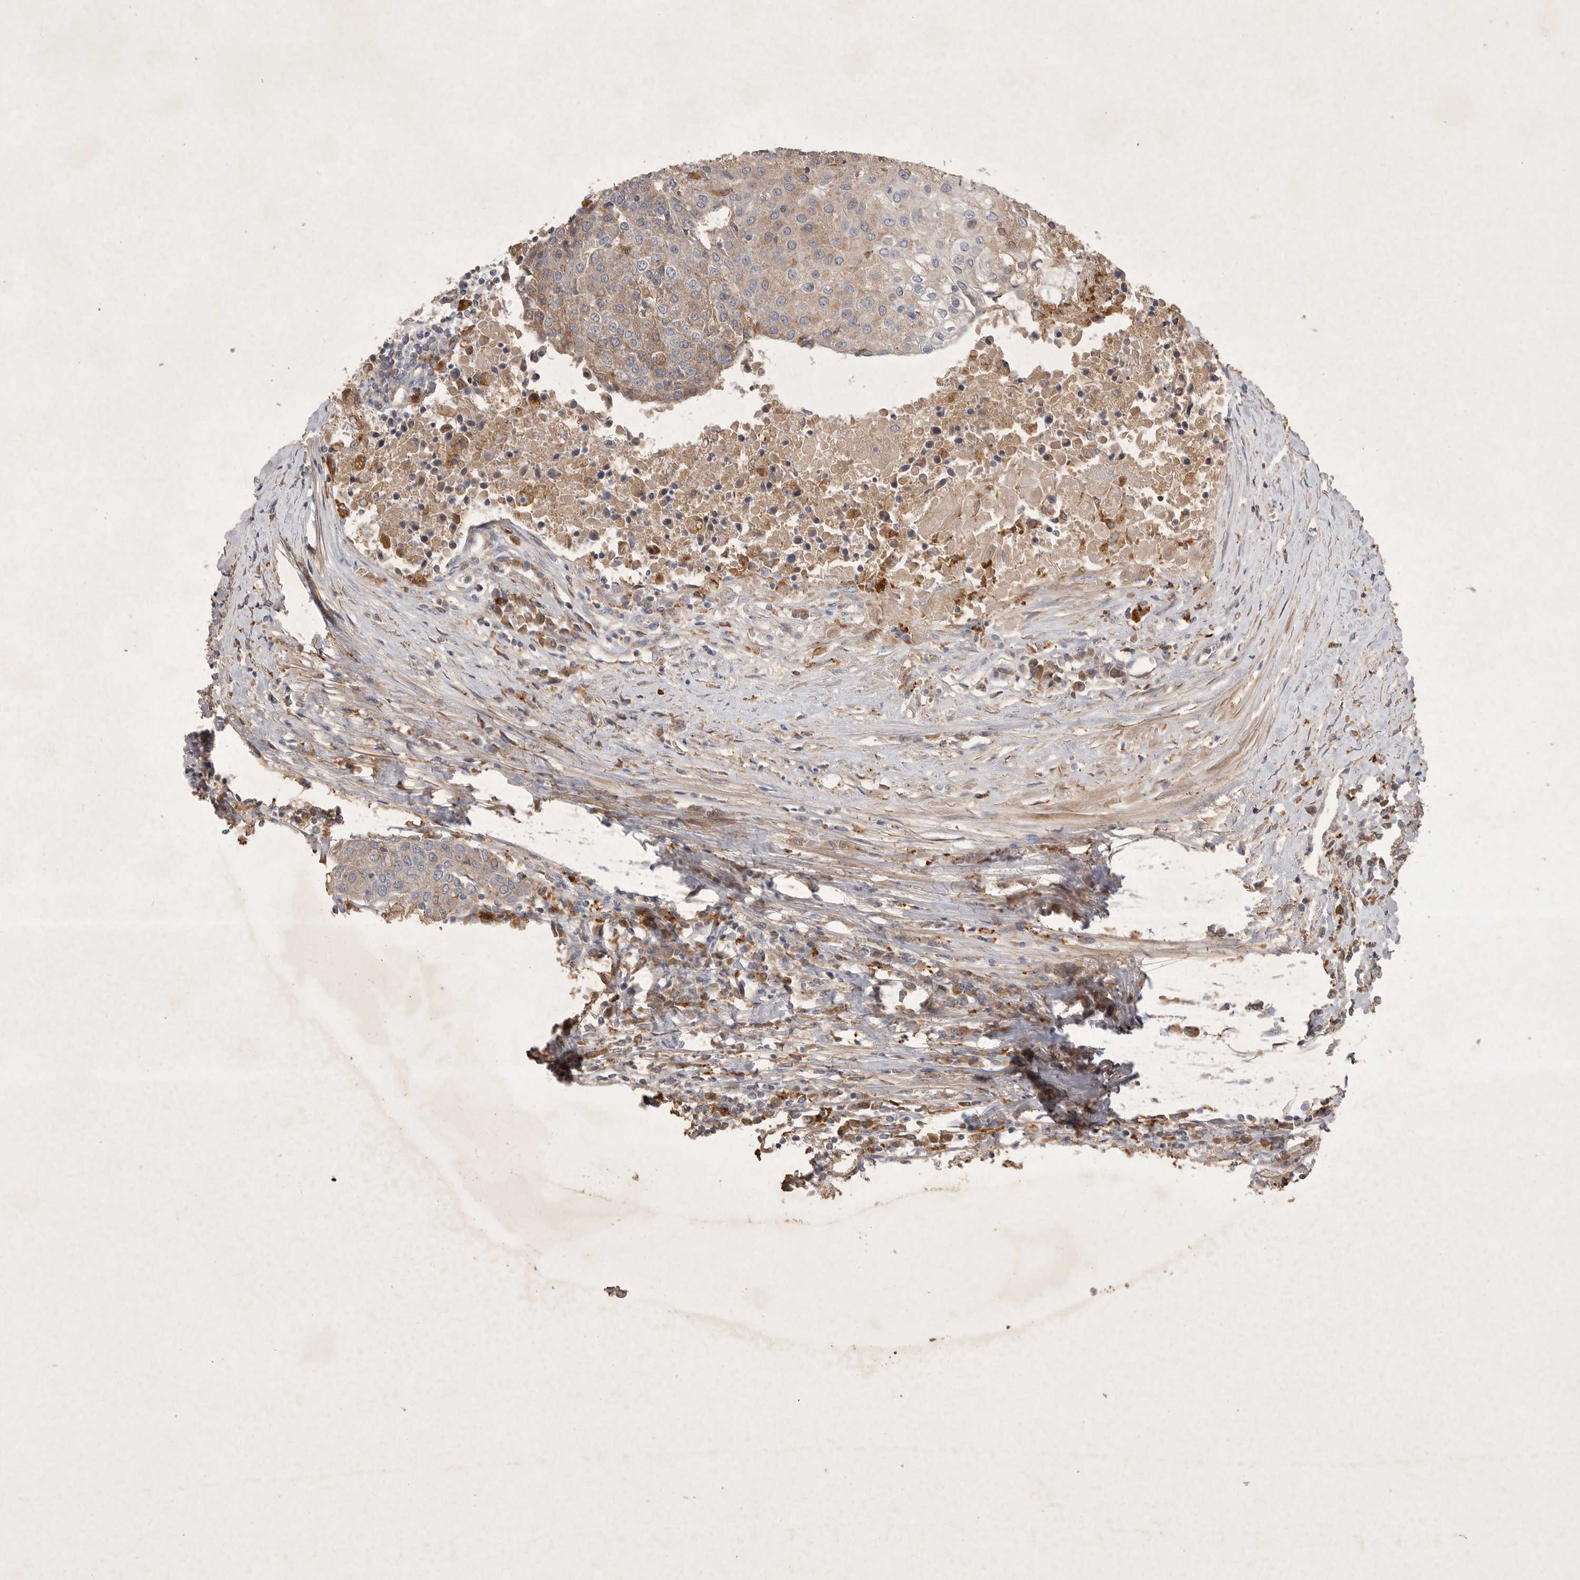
{"staining": {"intensity": "weak", "quantity": ">75%", "location": "cytoplasmic/membranous"}, "tissue": "urothelial cancer", "cell_type": "Tumor cells", "image_type": "cancer", "snomed": [{"axis": "morphology", "description": "Urothelial carcinoma, High grade"}, {"axis": "topography", "description": "Urinary bladder"}], "caption": "The immunohistochemical stain shows weak cytoplasmic/membranous positivity in tumor cells of urothelial cancer tissue. (DAB (3,3'-diaminobenzidine) = brown stain, brightfield microscopy at high magnification).", "gene": "MRPL41", "patient": {"sex": "female", "age": 85}}